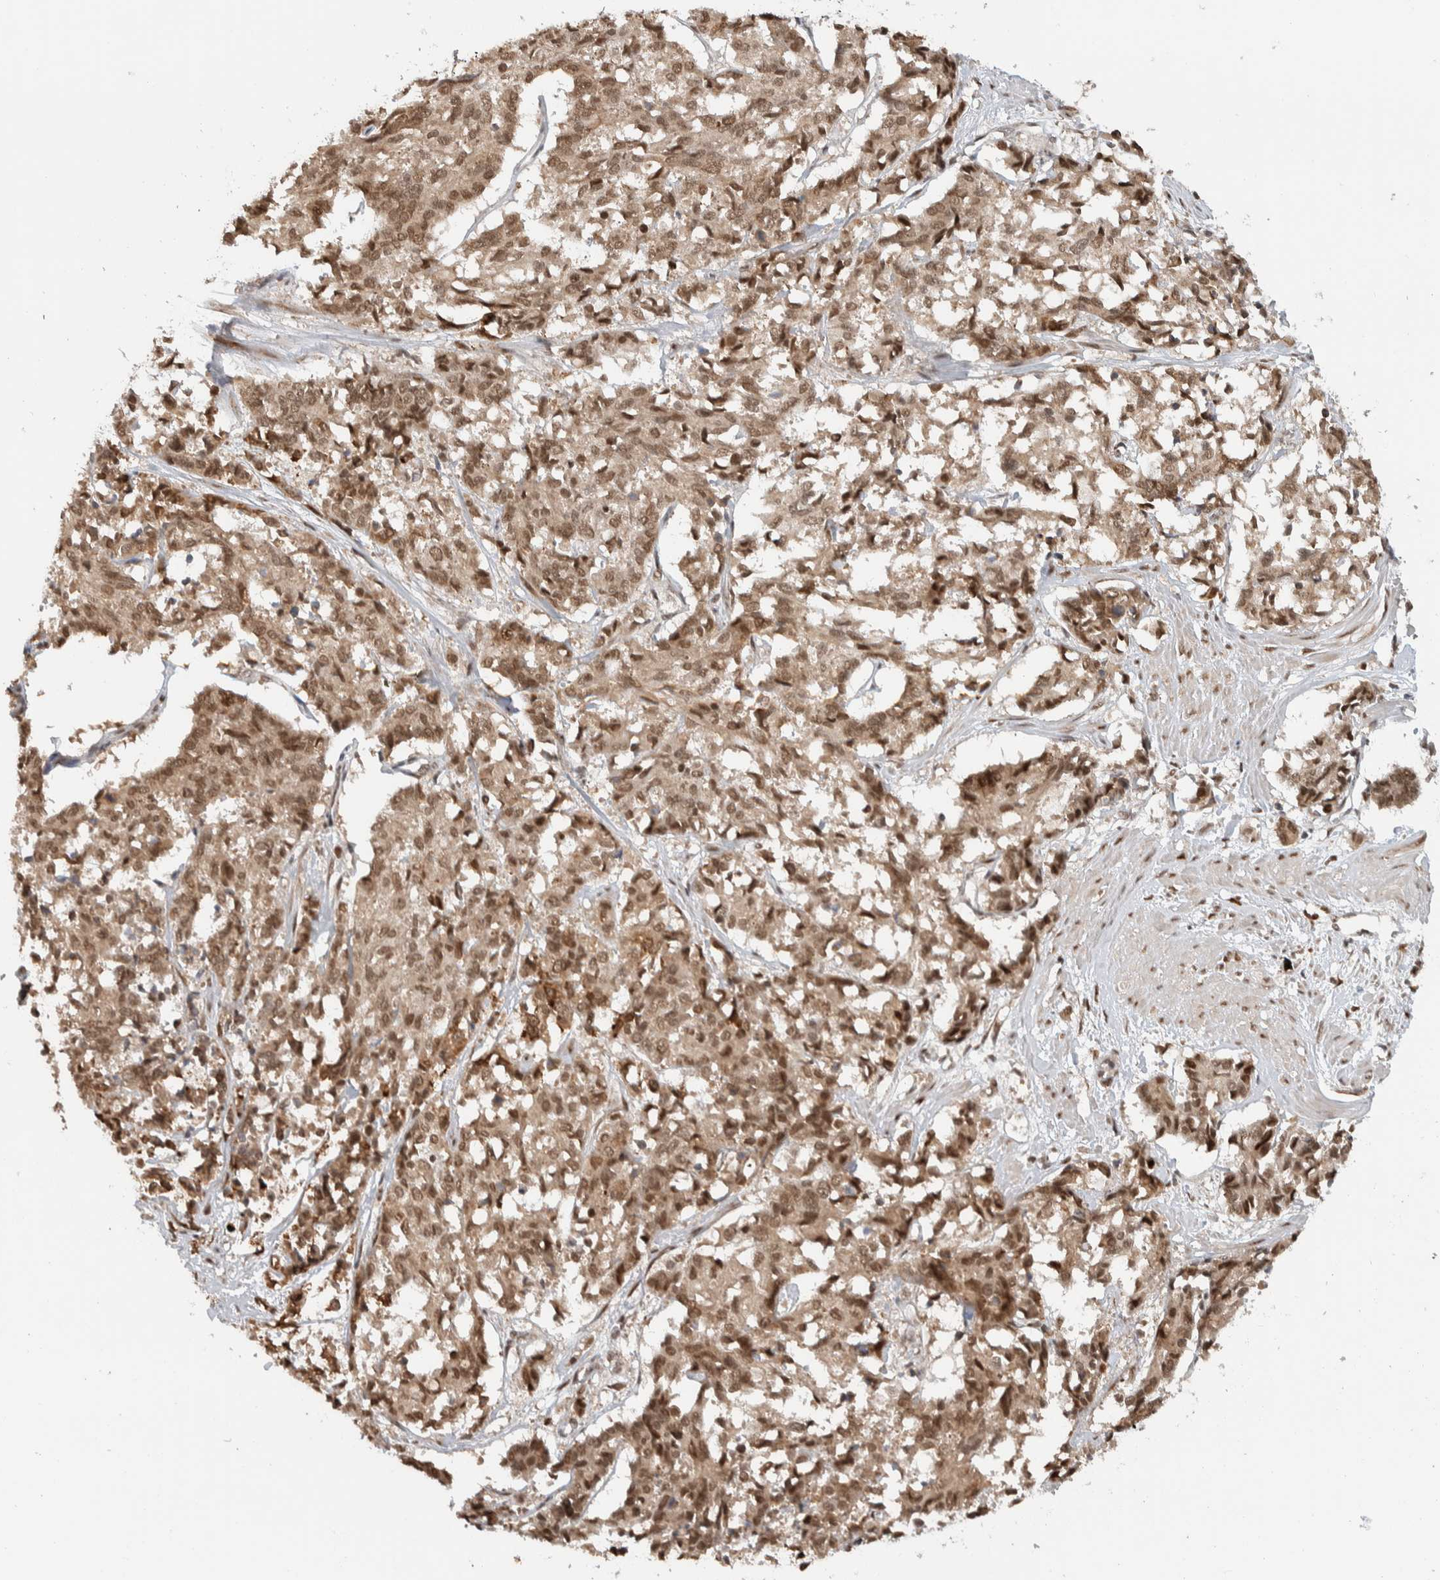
{"staining": {"intensity": "moderate", "quantity": ">75%", "location": "cytoplasmic/membranous,nuclear"}, "tissue": "cervical cancer", "cell_type": "Tumor cells", "image_type": "cancer", "snomed": [{"axis": "morphology", "description": "Squamous cell carcinoma, NOS"}, {"axis": "topography", "description": "Cervix"}], "caption": "IHC of human squamous cell carcinoma (cervical) exhibits medium levels of moderate cytoplasmic/membranous and nuclear staining in approximately >75% of tumor cells.", "gene": "TNRC18", "patient": {"sex": "female", "age": 35}}